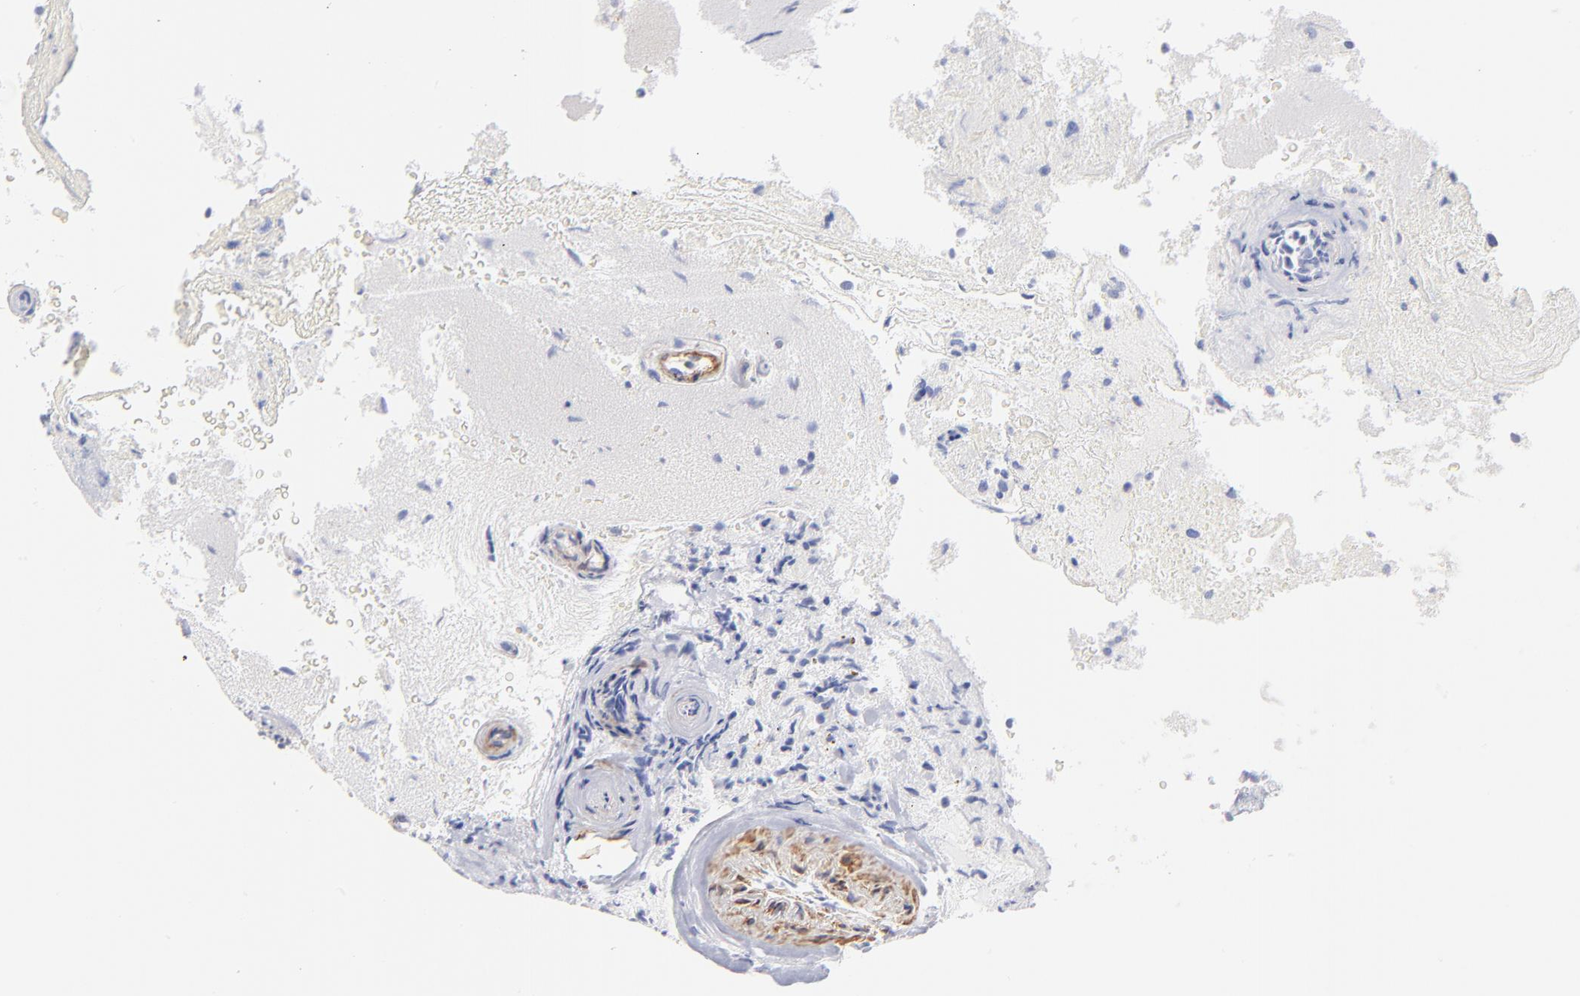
{"staining": {"intensity": "weak", "quantity": "<25%", "location": "cytoplasmic/membranous"}, "tissue": "glioma", "cell_type": "Tumor cells", "image_type": "cancer", "snomed": [{"axis": "morphology", "description": "Normal tissue, NOS"}, {"axis": "morphology", "description": "Glioma, malignant, High grade"}, {"axis": "topography", "description": "Cerebral cortex"}], "caption": "Immunohistochemistry photomicrograph of neoplastic tissue: glioma stained with DAB reveals no significant protein staining in tumor cells.", "gene": "ACTA2", "patient": {"sex": "male", "age": 75}}